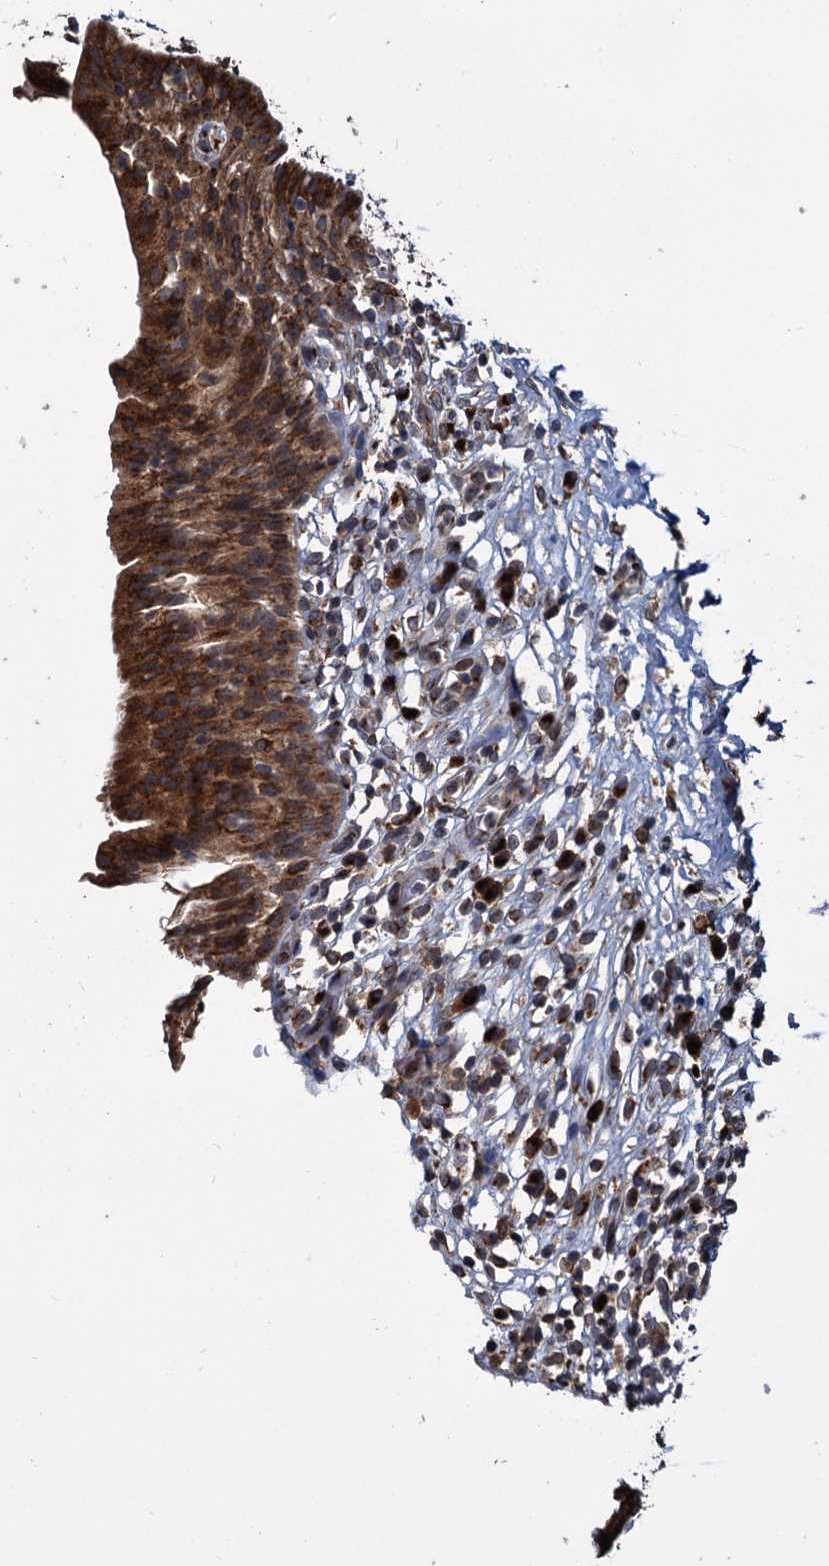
{"staining": {"intensity": "strong", "quantity": ">75%", "location": "cytoplasmic/membranous"}, "tissue": "urinary bladder", "cell_type": "Urothelial cells", "image_type": "normal", "snomed": [{"axis": "morphology", "description": "Normal tissue, NOS"}, {"axis": "morphology", "description": "Inflammation, NOS"}, {"axis": "topography", "description": "Urinary bladder"}], "caption": "Immunohistochemistry (IHC) histopathology image of normal urinary bladder: urinary bladder stained using IHC shows high levels of strong protein expression localized specifically in the cytoplasmic/membranous of urothelial cells, appearing as a cytoplasmic/membranous brown color.", "gene": "SAAL1", "patient": {"sex": "male", "age": 63}}